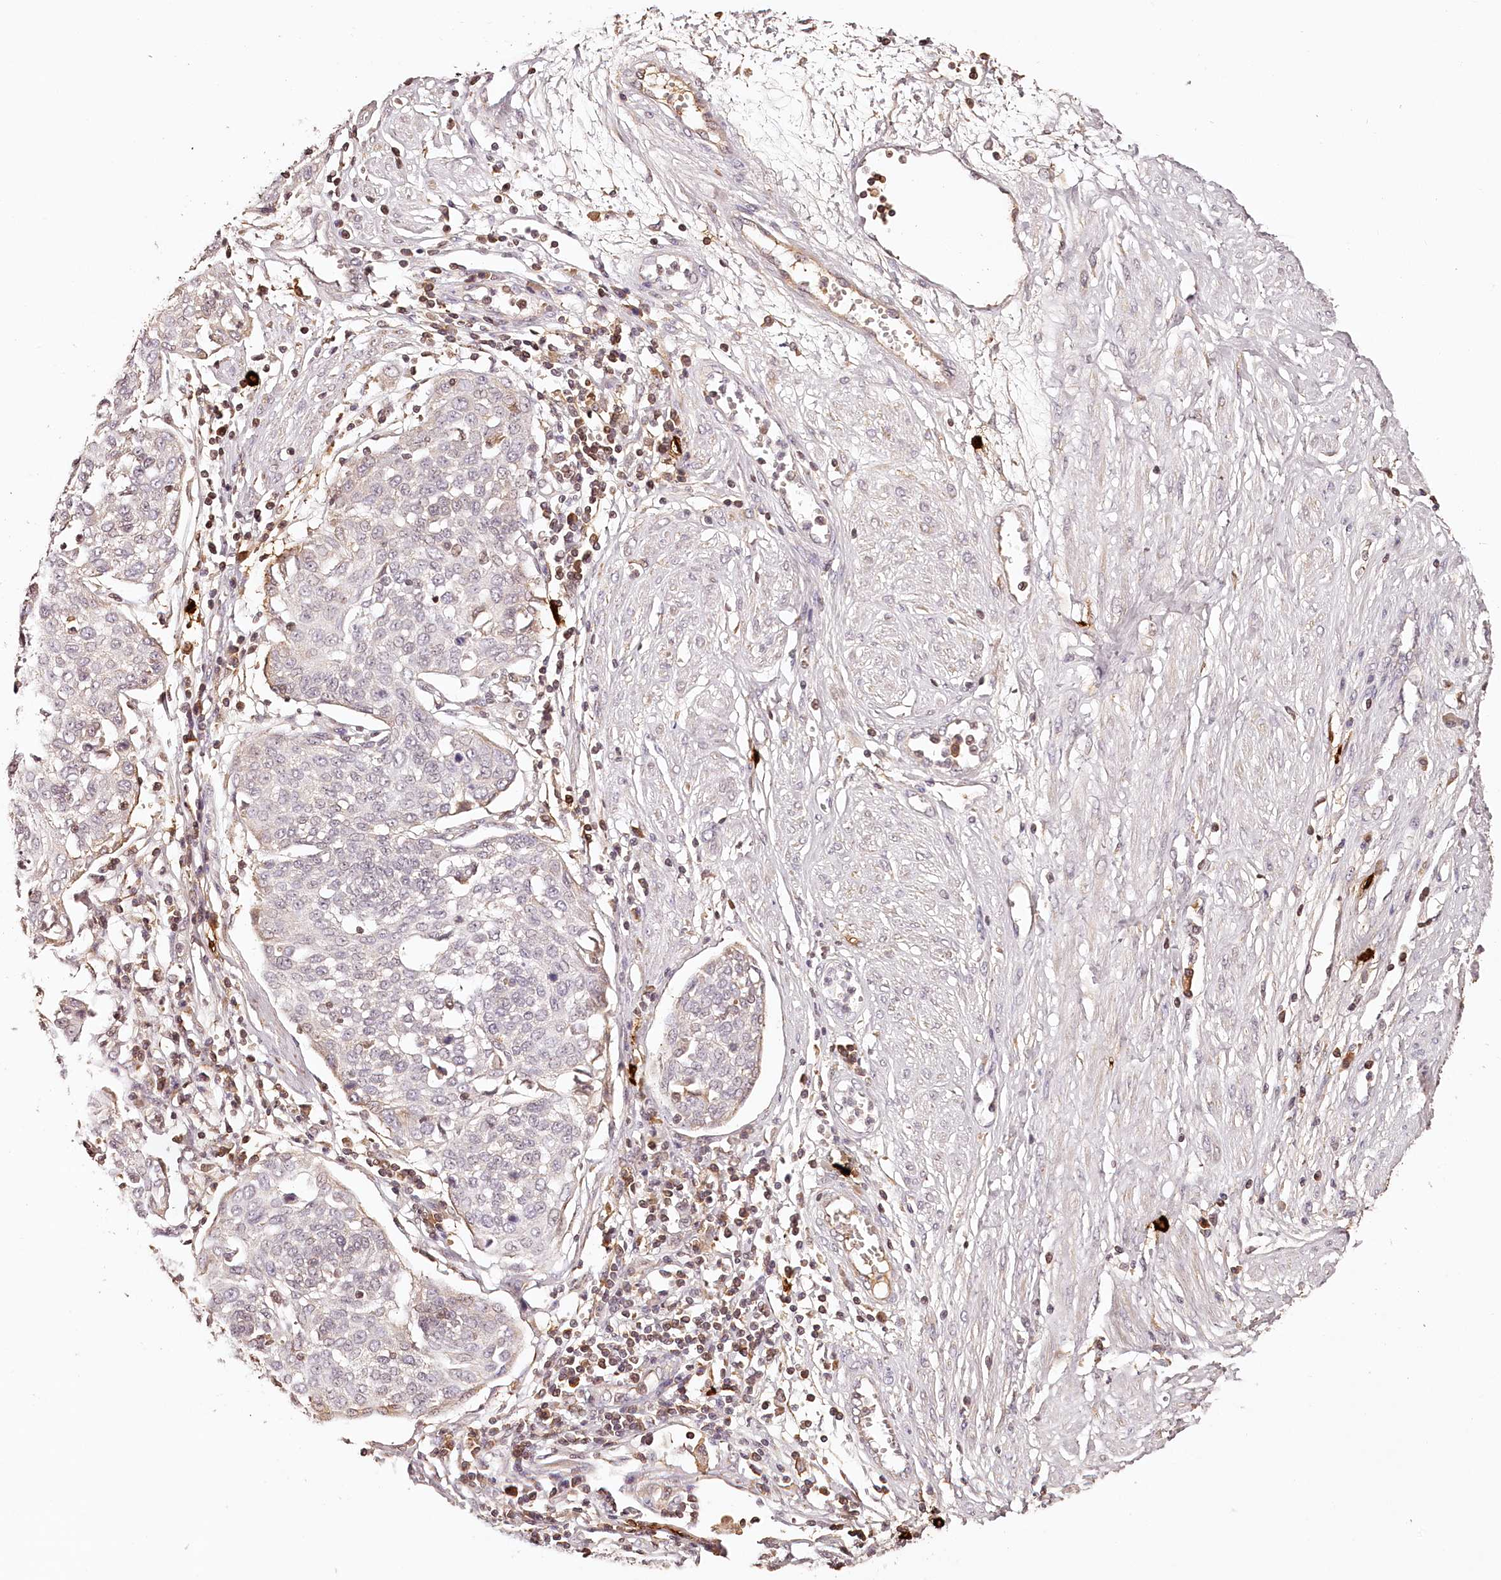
{"staining": {"intensity": "negative", "quantity": "none", "location": "none"}, "tissue": "cervical cancer", "cell_type": "Tumor cells", "image_type": "cancer", "snomed": [{"axis": "morphology", "description": "Squamous cell carcinoma, NOS"}, {"axis": "topography", "description": "Cervix"}], "caption": "Cervical cancer stained for a protein using immunohistochemistry (IHC) displays no expression tumor cells.", "gene": "SYNGR1", "patient": {"sex": "female", "age": 34}}